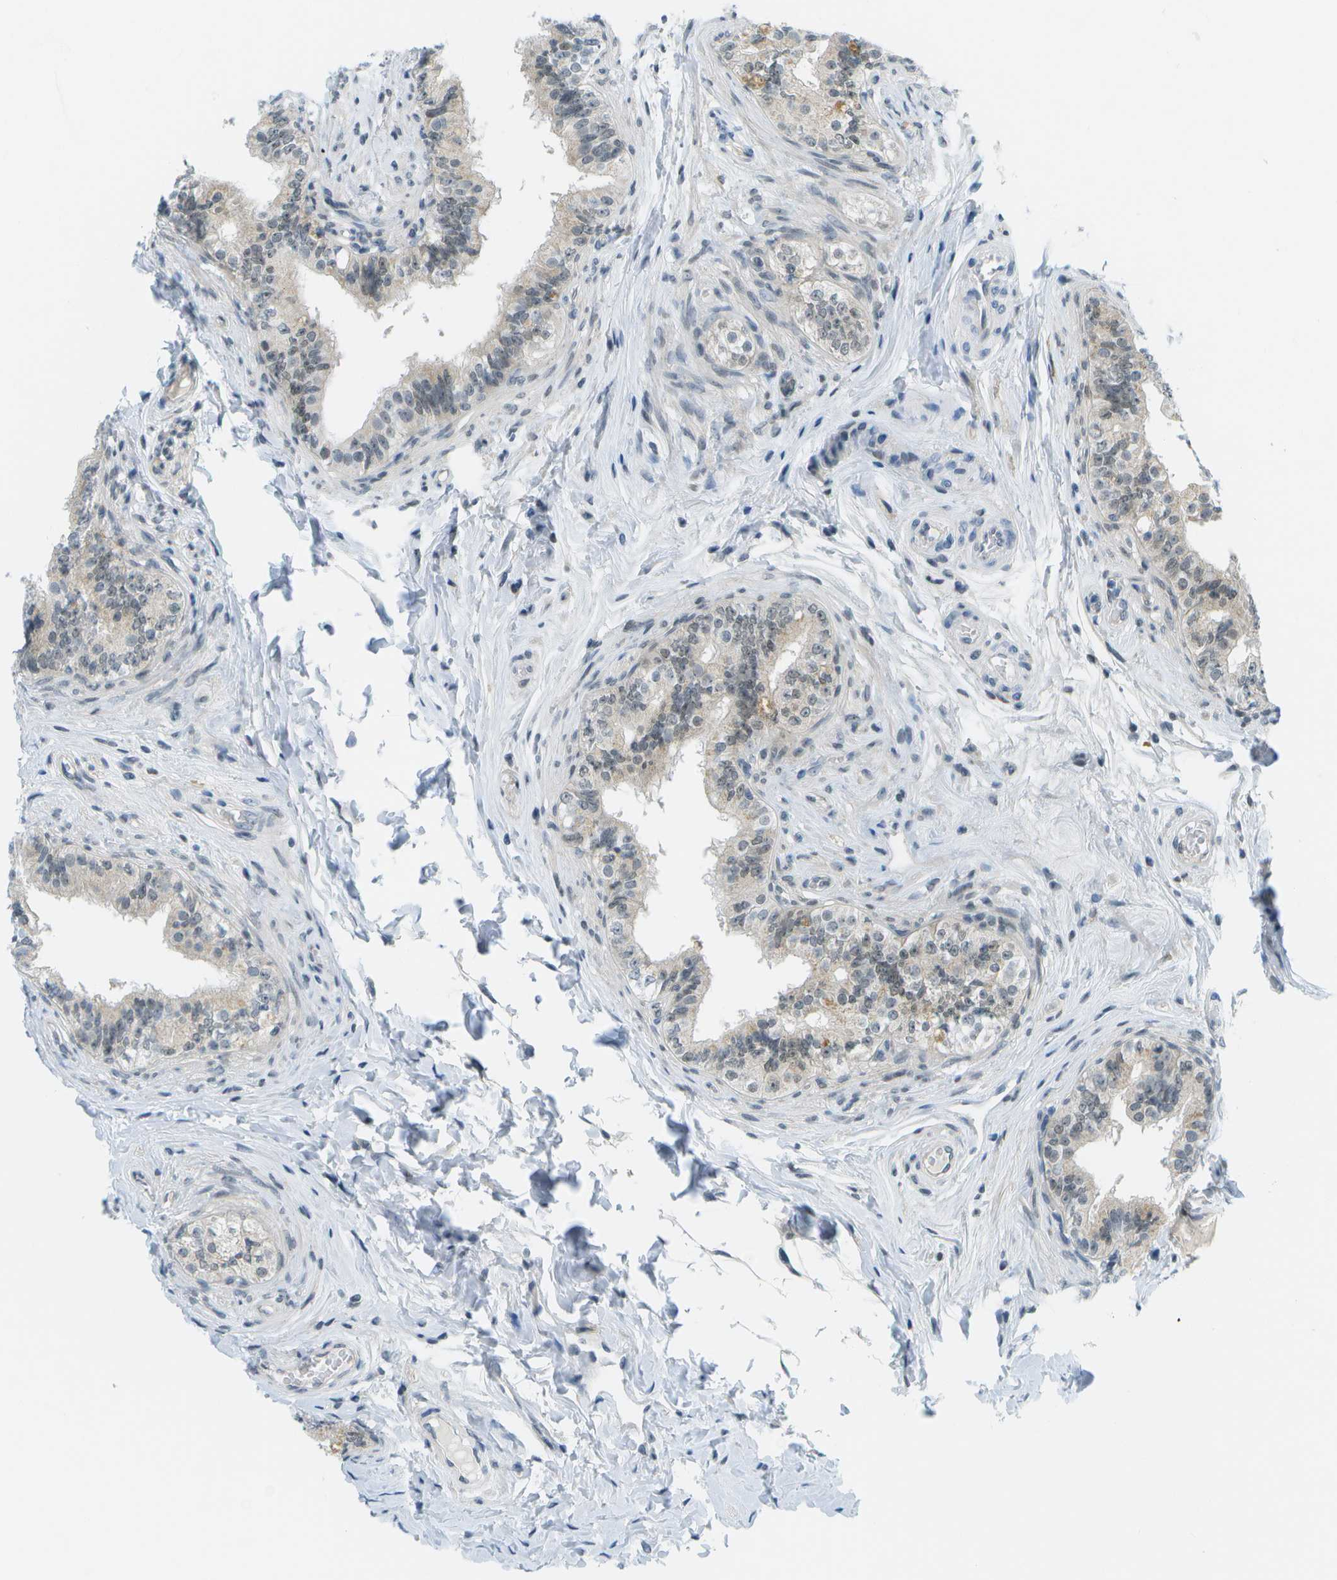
{"staining": {"intensity": "weak", "quantity": "<25%", "location": "cytoplasmic/membranous"}, "tissue": "epididymis", "cell_type": "Glandular cells", "image_type": "normal", "snomed": [{"axis": "morphology", "description": "Normal tissue, NOS"}, {"axis": "topography", "description": "Testis"}, {"axis": "topography", "description": "Epididymis"}], "caption": "Glandular cells show no significant protein staining in benign epididymis. Brightfield microscopy of immunohistochemistry stained with DAB (brown) and hematoxylin (blue), captured at high magnification.", "gene": "PITHD1", "patient": {"sex": "male", "age": 36}}